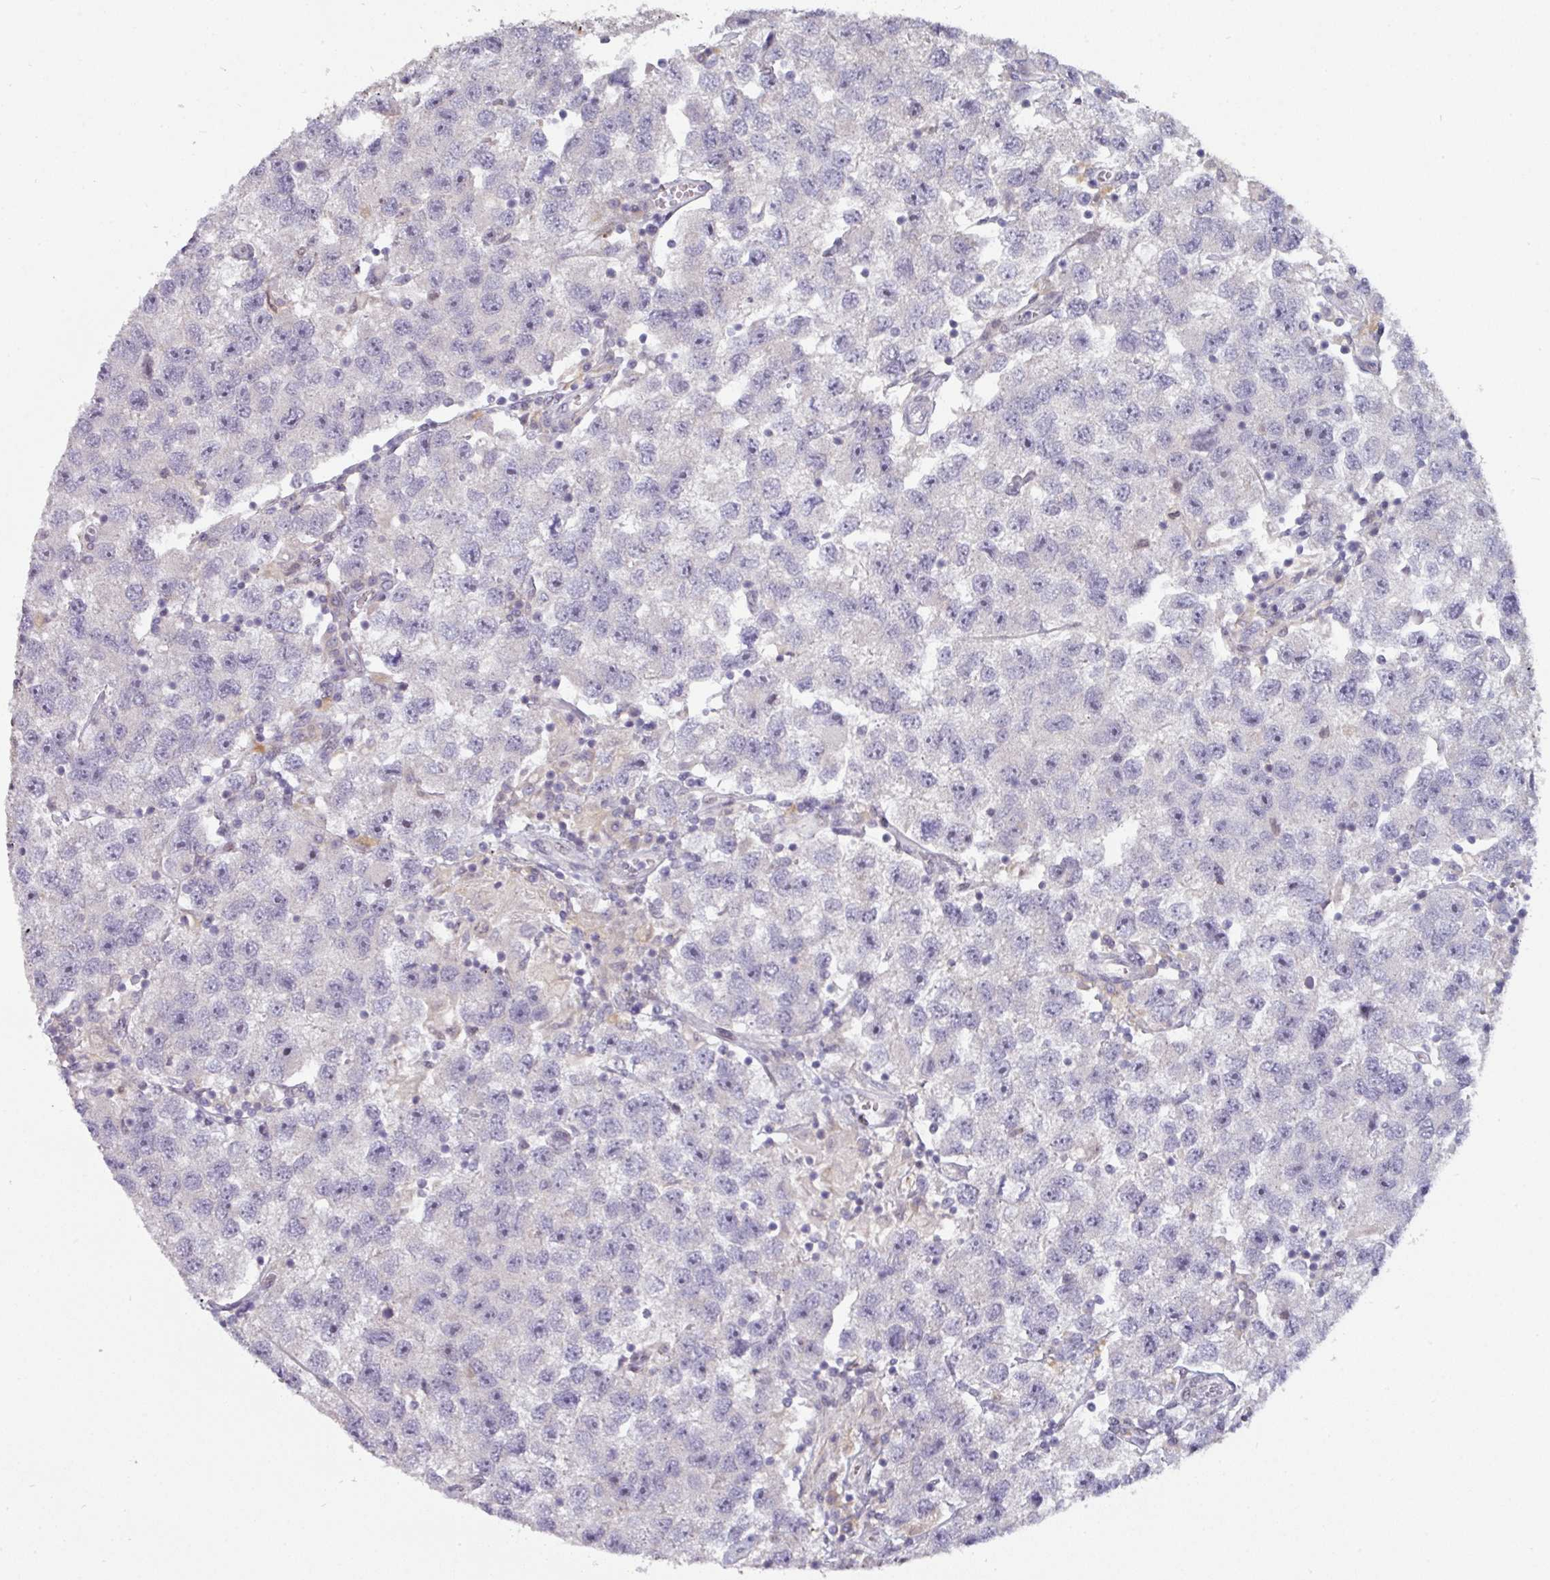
{"staining": {"intensity": "negative", "quantity": "none", "location": "none"}, "tissue": "testis cancer", "cell_type": "Tumor cells", "image_type": "cancer", "snomed": [{"axis": "morphology", "description": "Seminoma, NOS"}, {"axis": "topography", "description": "Testis"}], "caption": "The histopathology image demonstrates no significant expression in tumor cells of testis cancer (seminoma).", "gene": "SWSAP1", "patient": {"sex": "male", "age": 26}}